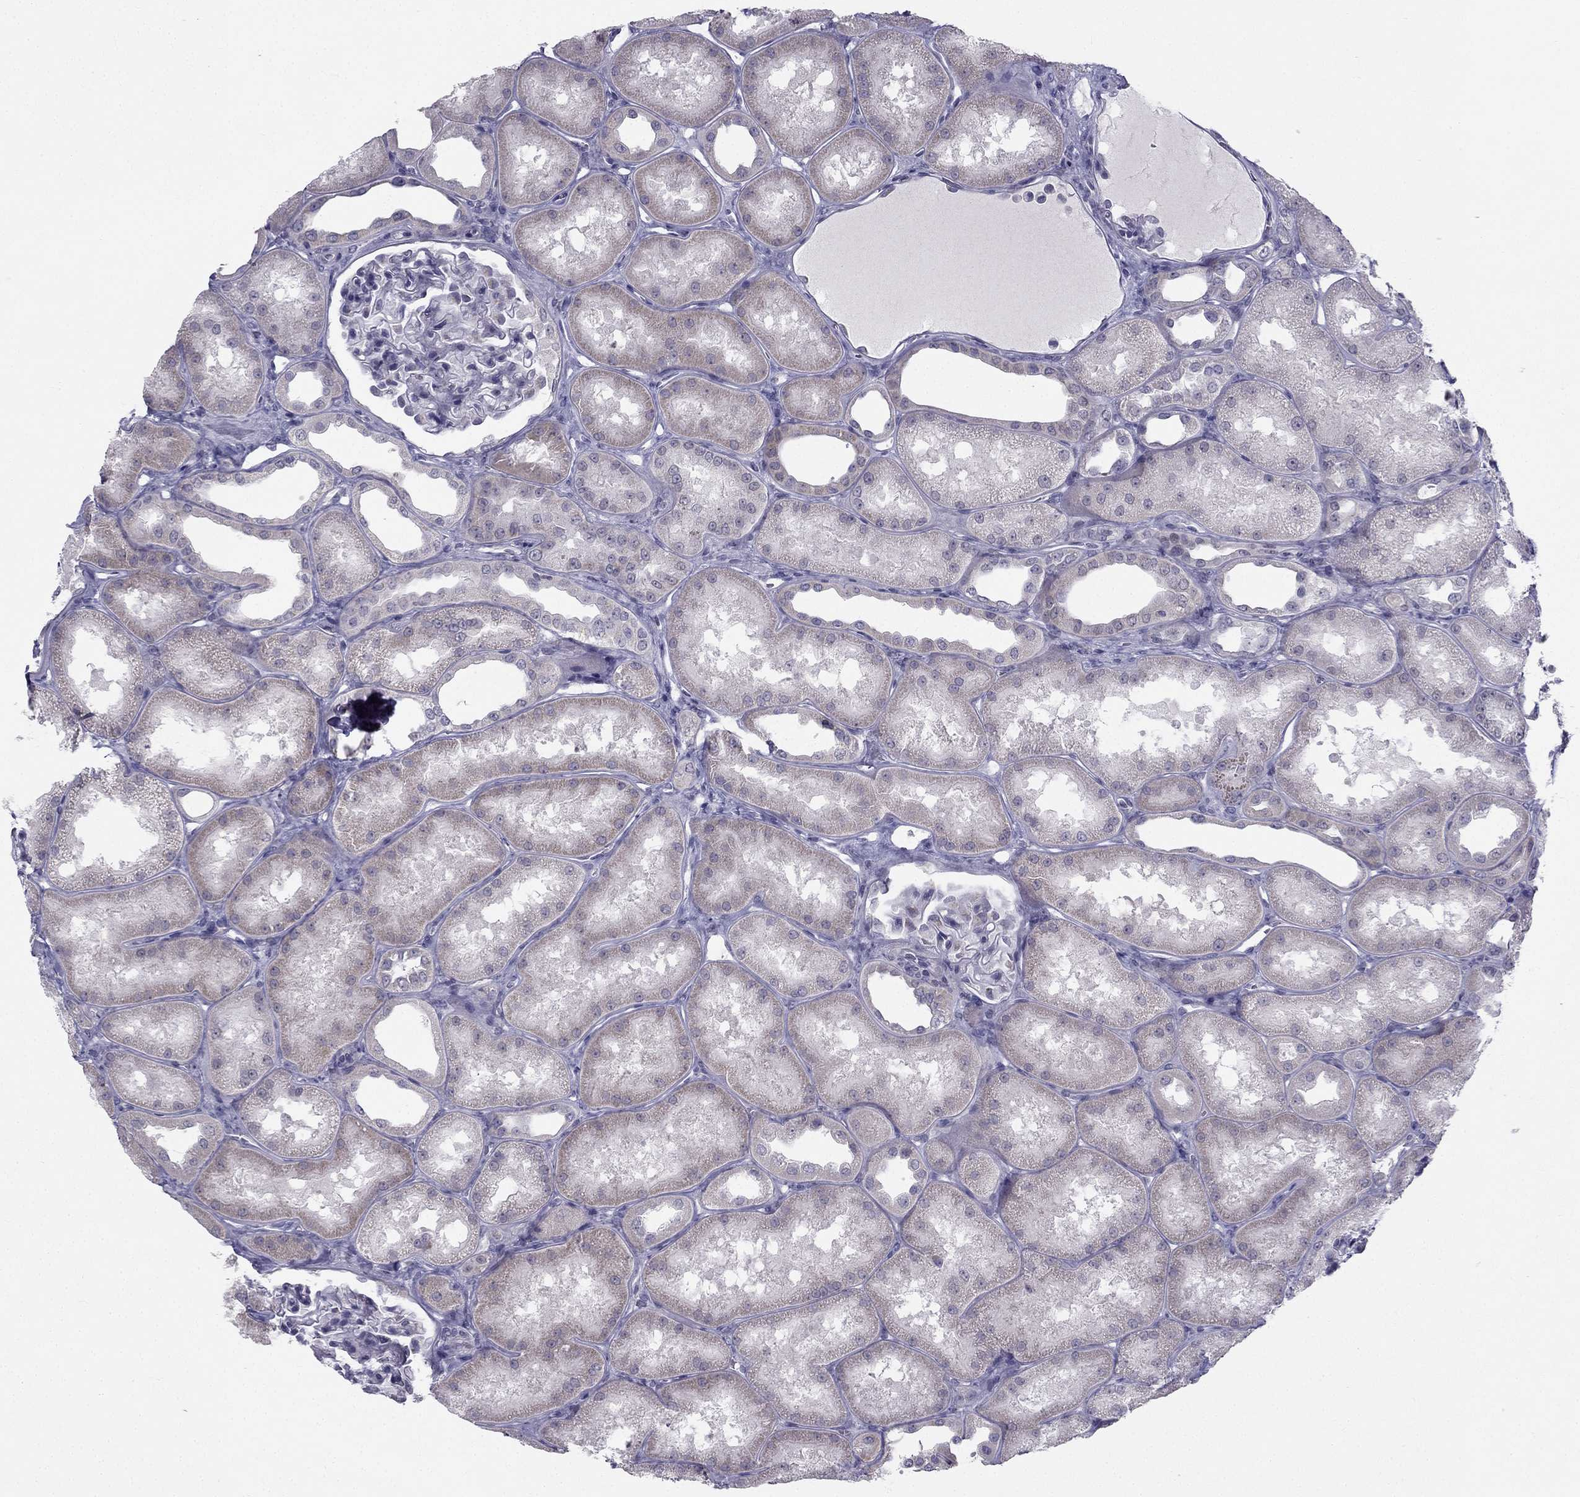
{"staining": {"intensity": "negative", "quantity": "none", "location": "none"}, "tissue": "kidney", "cell_type": "Cells in glomeruli", "image_type": "normal", "snomed": [{"axis": "morphology", "description": "Normal tissue, NOS"}, {"axis": "topography", "description": "Kidney"}], "caption": "This image is of benign kidney stained with immunohistochemistry to label a protein in brown with the nuclei are counter-stained blue. There is no staining in cells in glomeruli. The staining is performed using DAB brown chromogen with nuclei counter-stained in using hematoxylin.", "gene": "TRPS1", "patient": {"sex": "male", "age": 61}}